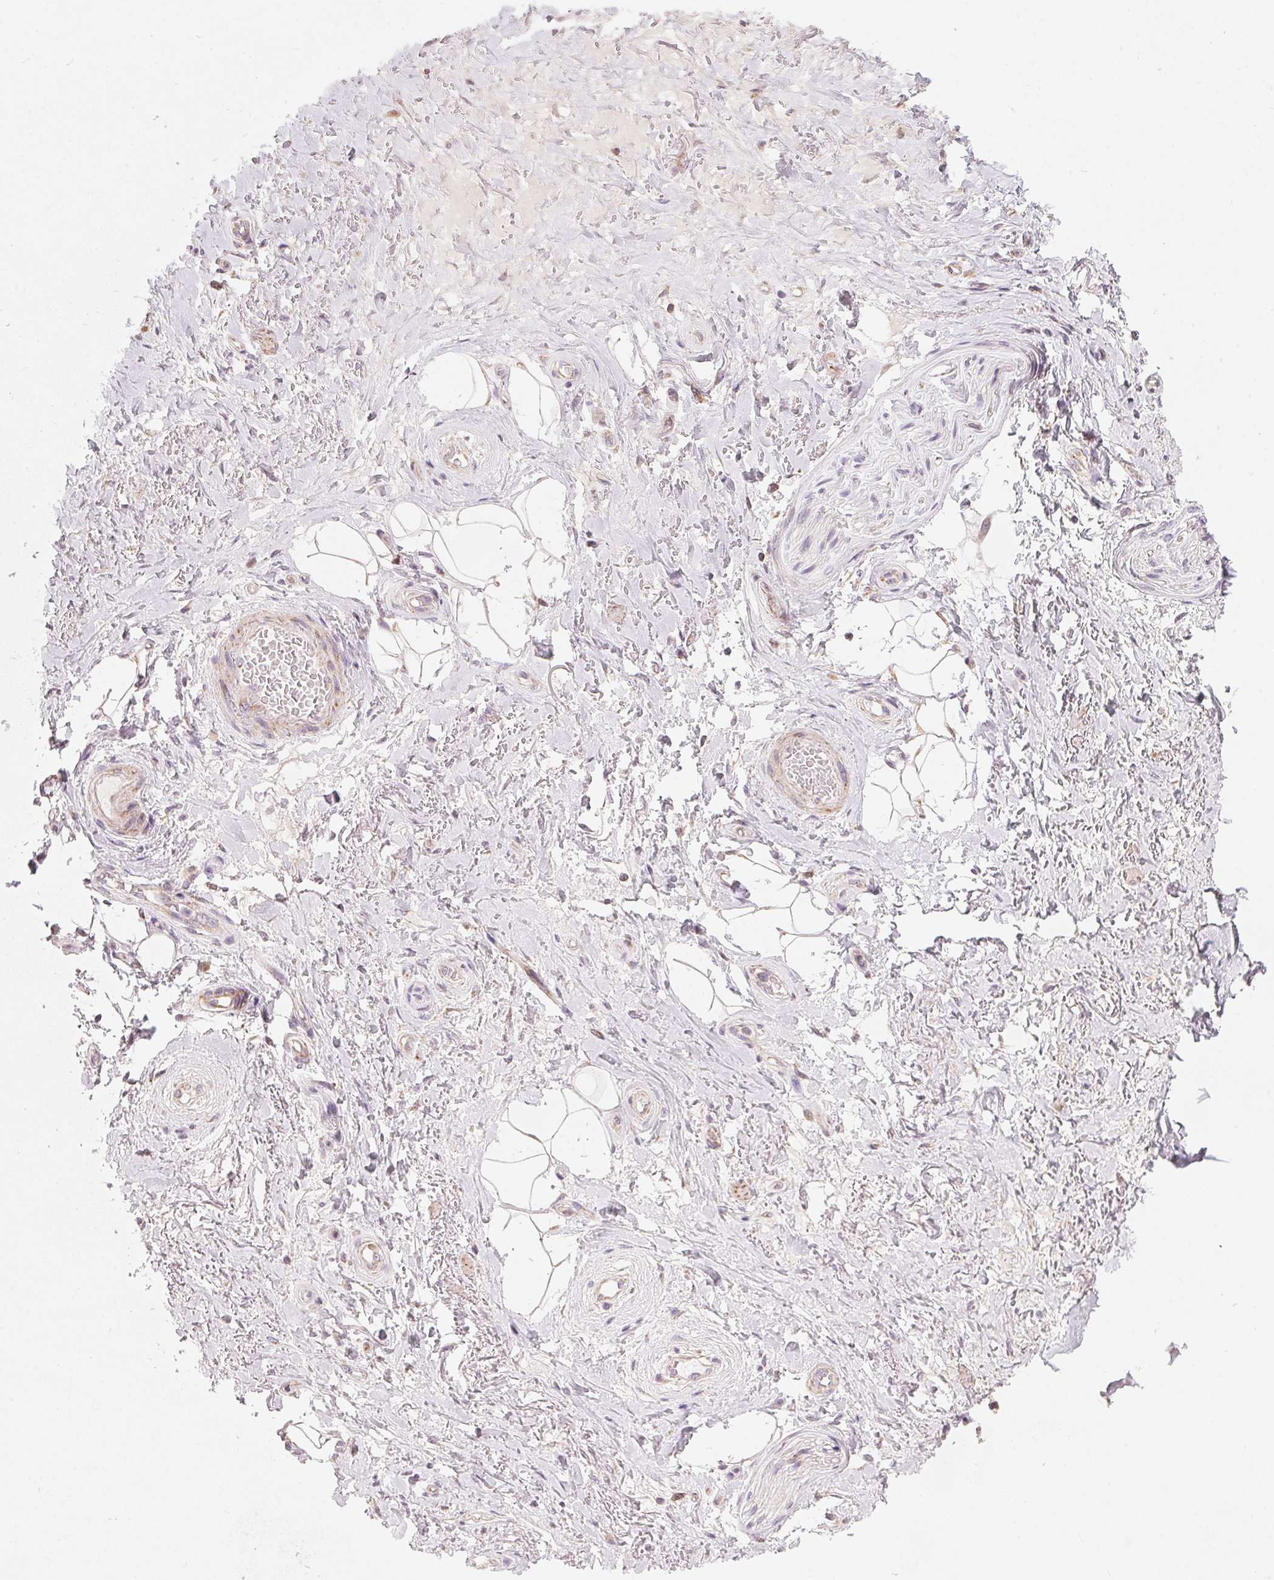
{"staining": {"intensity": "negative", "quantity": "none", "location": "none"}, "tissue": "adipose tissue", "cell_type": "Adipocytes", "image_type": "normal", "snomed": [{"axis": "morphology", "description": "Normal tissue, NOS"}, {"axis": "topography", "description": "Anal"}, {"axis": "topography", "description": "Peripheral nerve tissue"}], "caption": "DAB immunohistochemical staining of unremarkable human adipose tissue reveals no significant staining in adipocytes. The staining was performed using DAB (3,3'-diaminobenzidine) to visualize the protein expression in brown, while the nuclei were stained in blue with hematoxylin (Magnification: 20x).", "gene": "COQ7", "patient": {"sex": "male", "age": 53}}